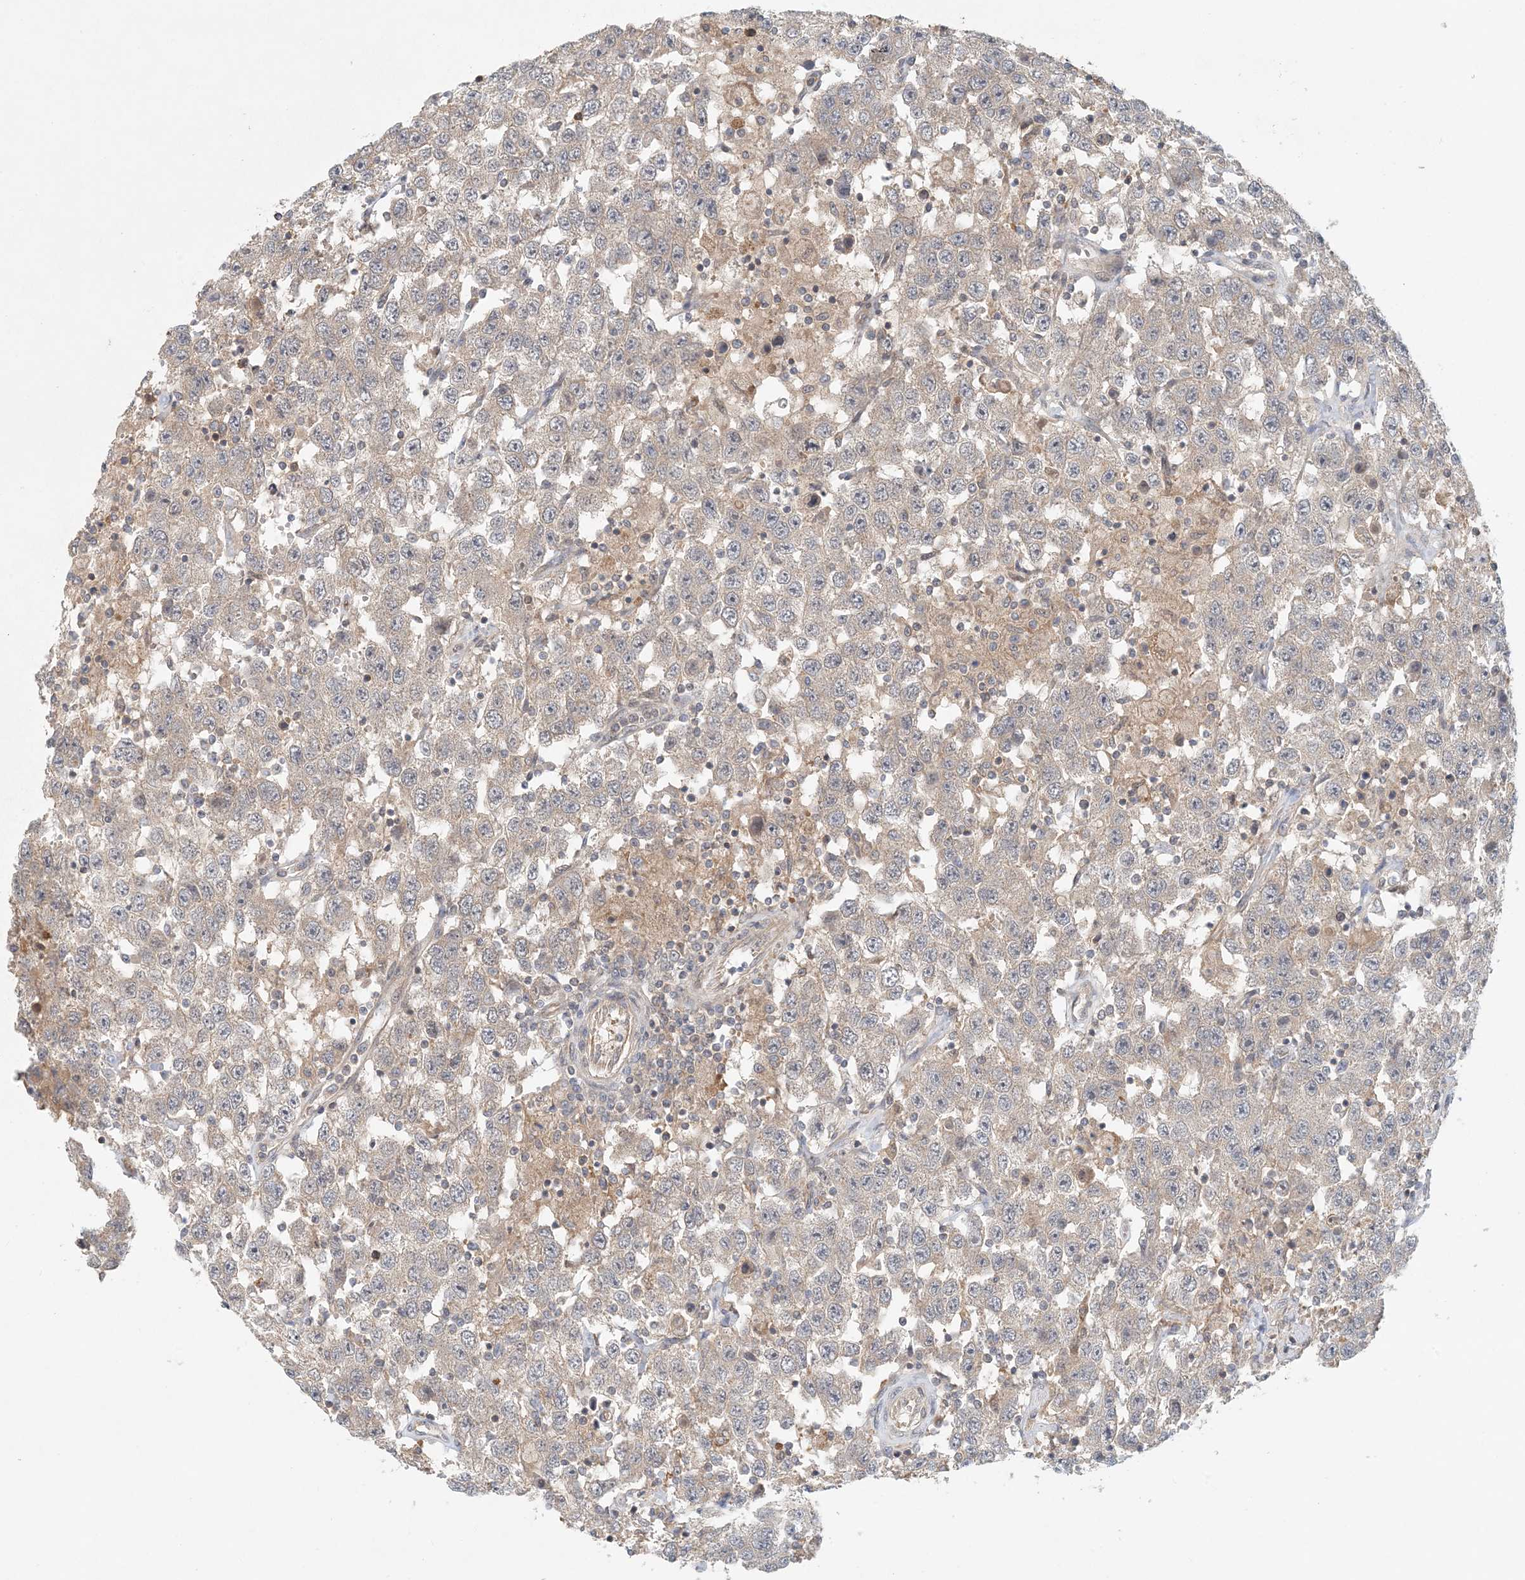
{"staining": {"intensity": "weak", "quantity": "25%-75%", "location": "cytoplasmic/membranous"}, "tissue": "testis cancer", "cell_type": "Tumor cells", "image_type": "cancer", "snomed": [{"axis": "morphology", "description": "Seminoma, NOS"}, {"axis": "topography", "description": "Testis"}], "caption": "Brown immunohistochemical staining in seminoma (testis) reveals weak cytoplasmic/membranous staining in approximately 25%-75% of tumor cells. The protein of interest is stained brown, and the nuclei are stained in blue (DAB (3,3'-diaminobenzidine) IHC with brightfield microscopy, high magnification).", "gene": "OBI1", "patient": {"sex": "male", "age": 41}}